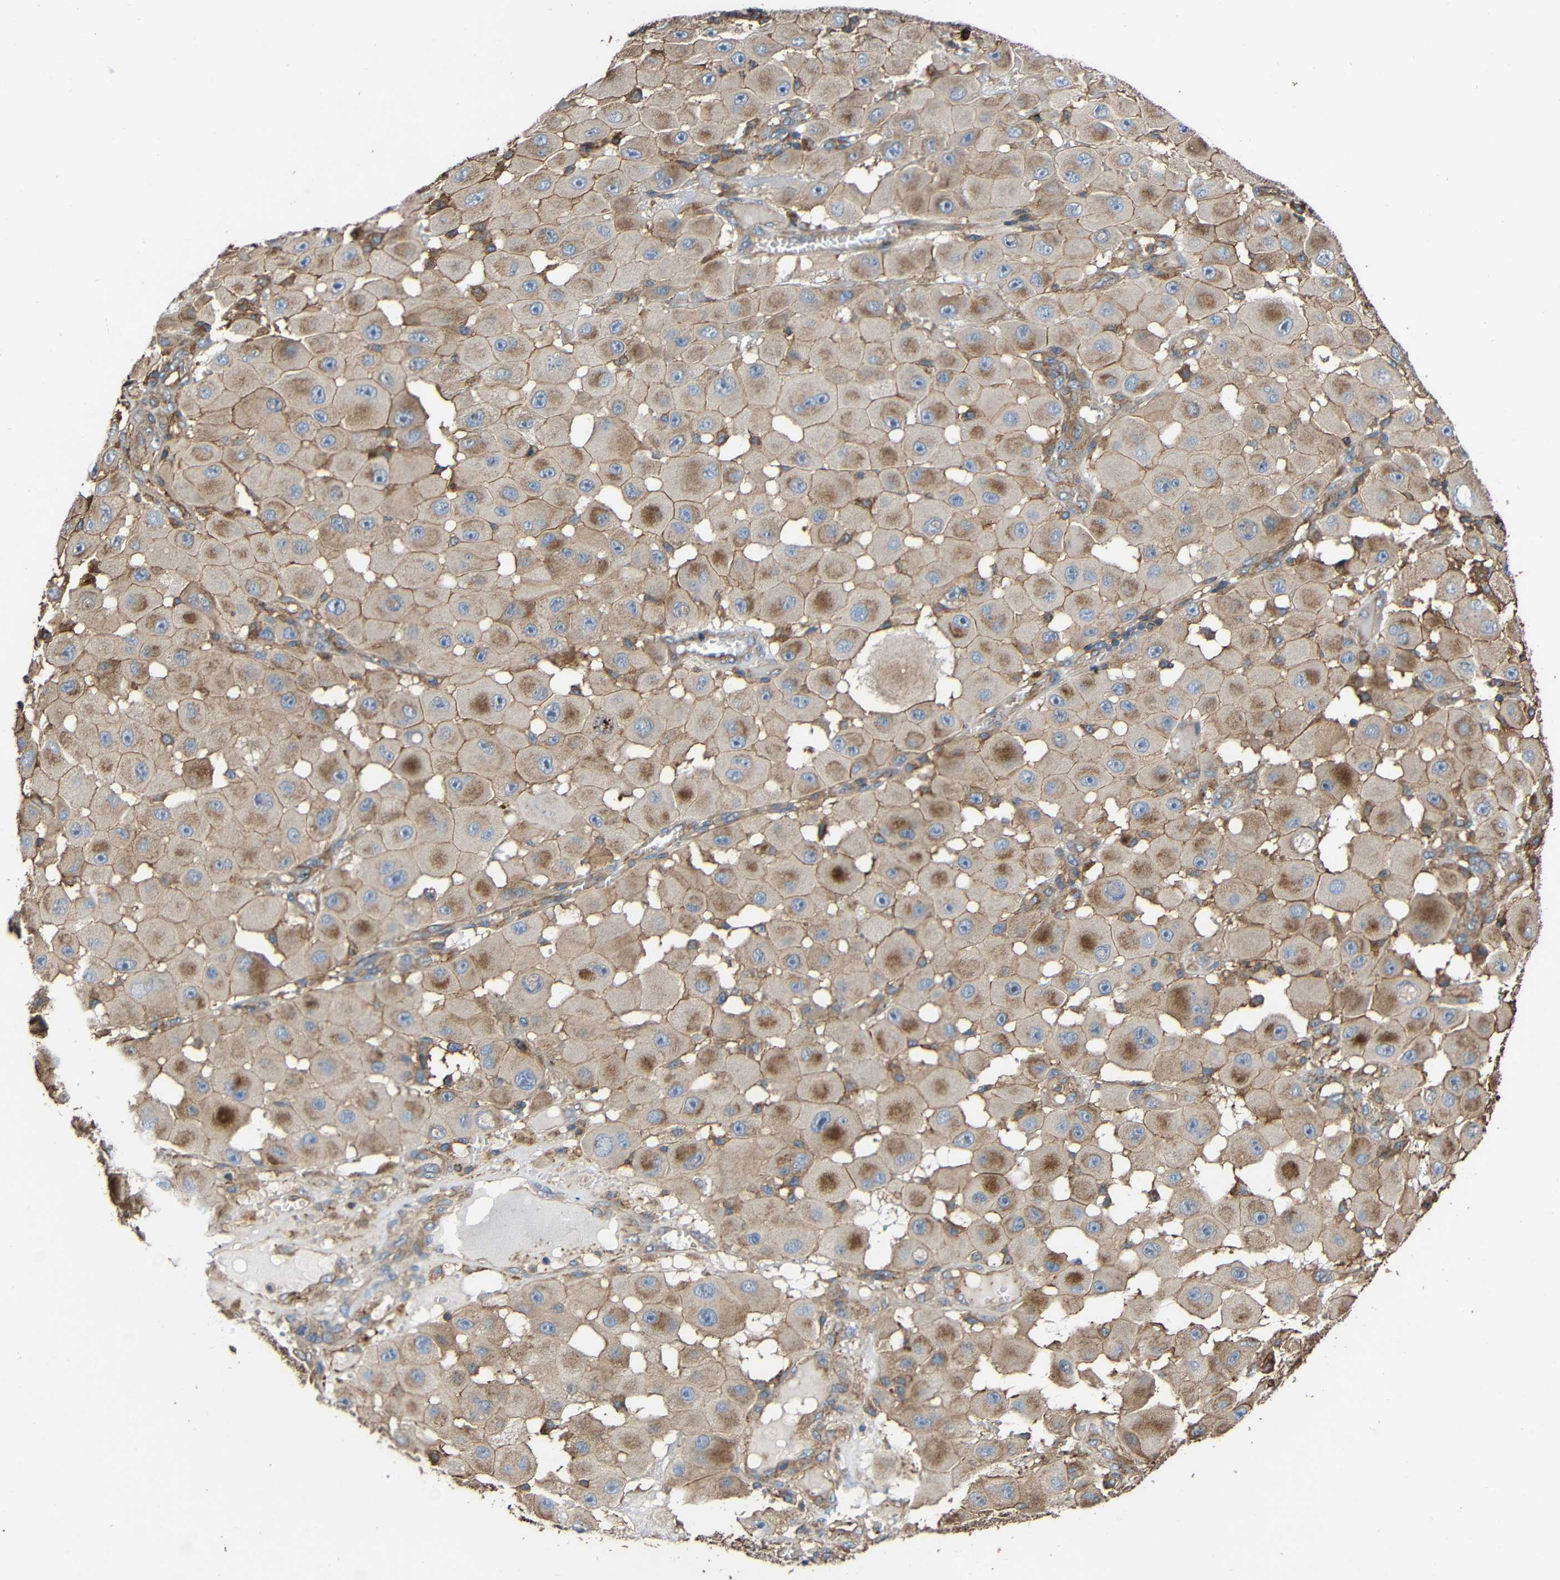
{"staining": {"intensity": "weak", "quantity": ">75%", "location": "cytoplasmic/membranous"}, "tissue": "melanoma", "cell_type": "Tumor cells", "image_type": "cancer", "snomed": [{"axis": "morphology", "description": "Malignant melanoma, NOS"}, {"axis": "topography", "description": "Skin"}], "caption": "A micrograph of human malignant melanoma stained for a protein displays weak cytoplasmic/membranous brown staining in tumor cells.", "gene": "RHOT2", "patient": {"sex": "female", "age": 81}}